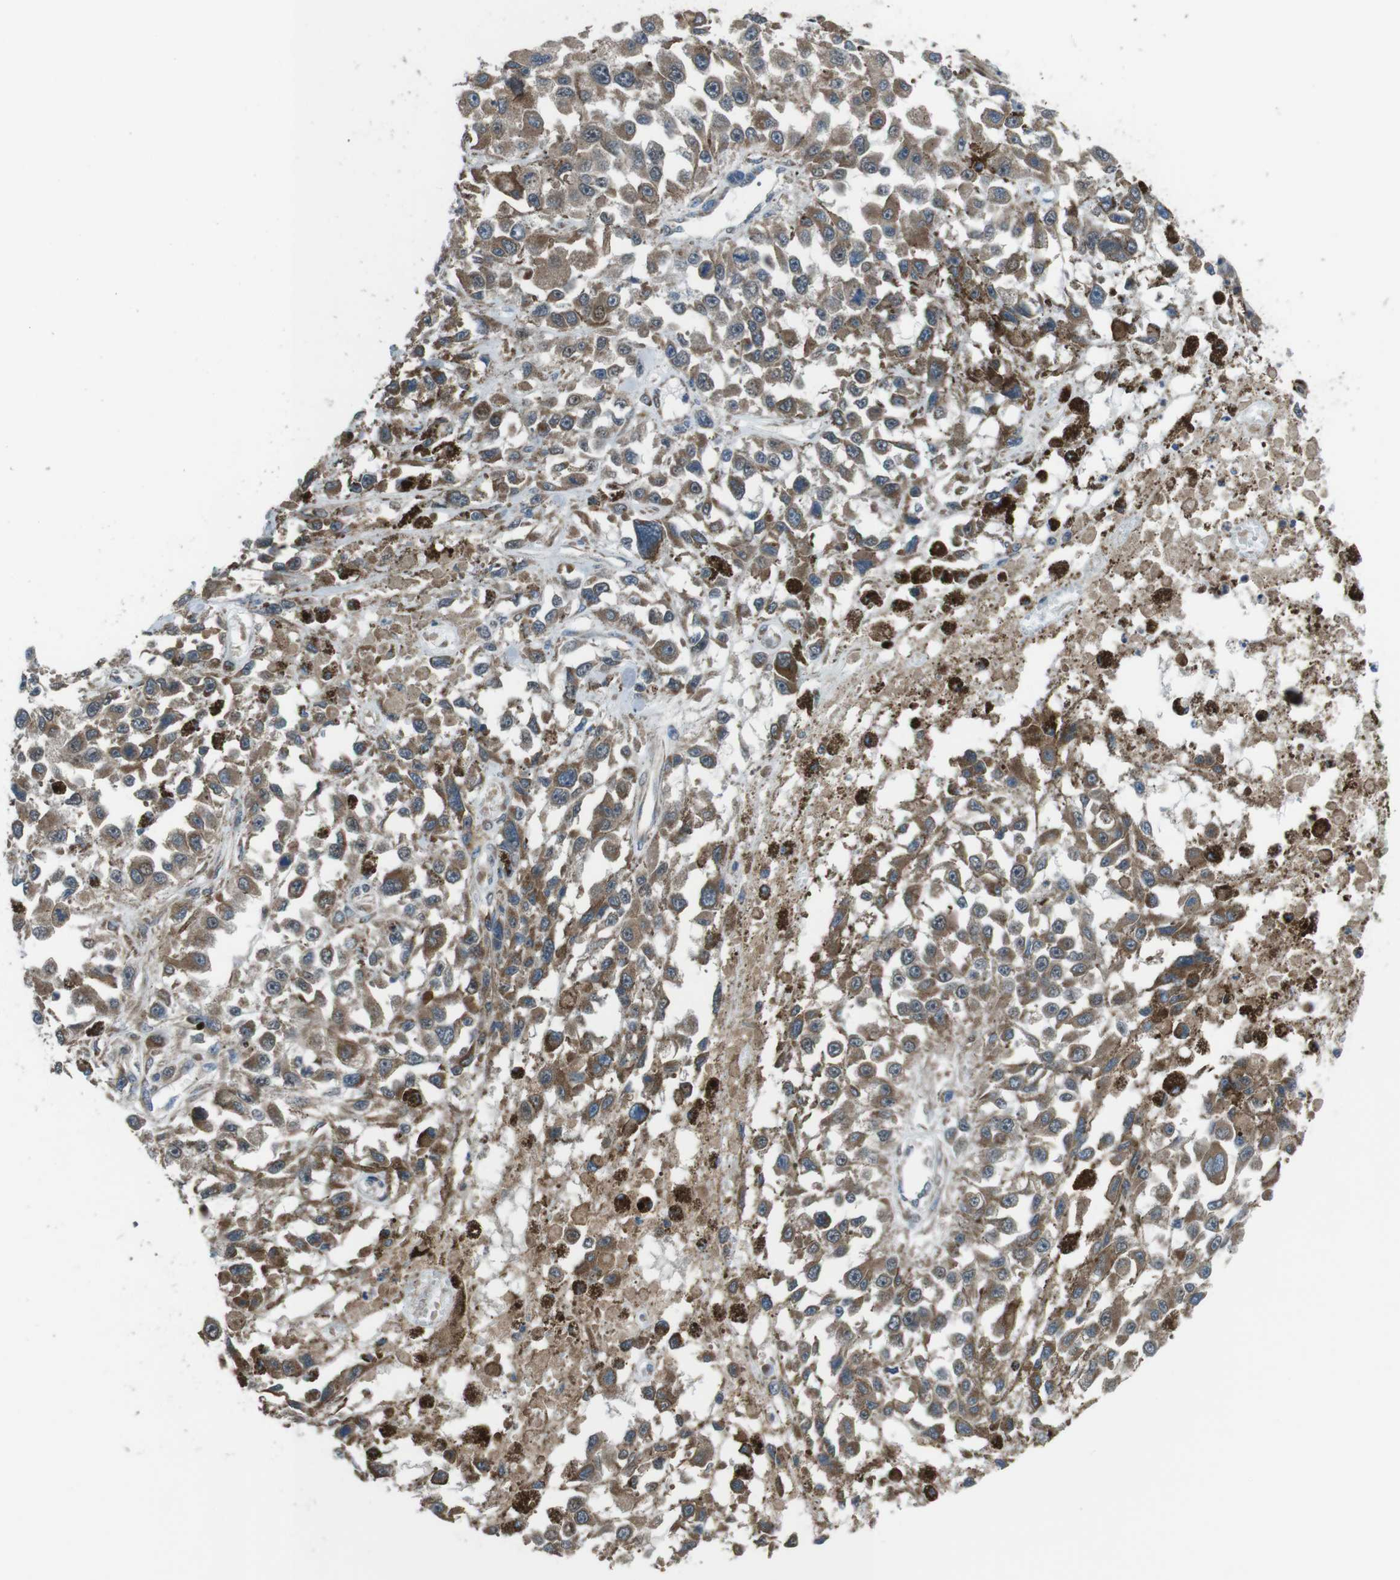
{"staining": {"intensity": "moderate", "quantity": ">75%", "location": "cytoplasmic/membranous"}, "tissue": "melanoma", "cell_type": "Tumor cells", "image_type": "cancer", "snomed": [{"axis": "morphology", "description": "Malignant melanoma, Metastatic site"}, {"axis": "topography", "description": "Lymph node"}], "caption": "Malignant melanoma (metastatic site) tissue exhibits moderate cytoplasmic/membranous staining in about >75% of tumor cells (IHC, brightfield microscopy, high magnification).", "gene": "GIMAP8", "patient": {"sex": "male", "age": 59}}